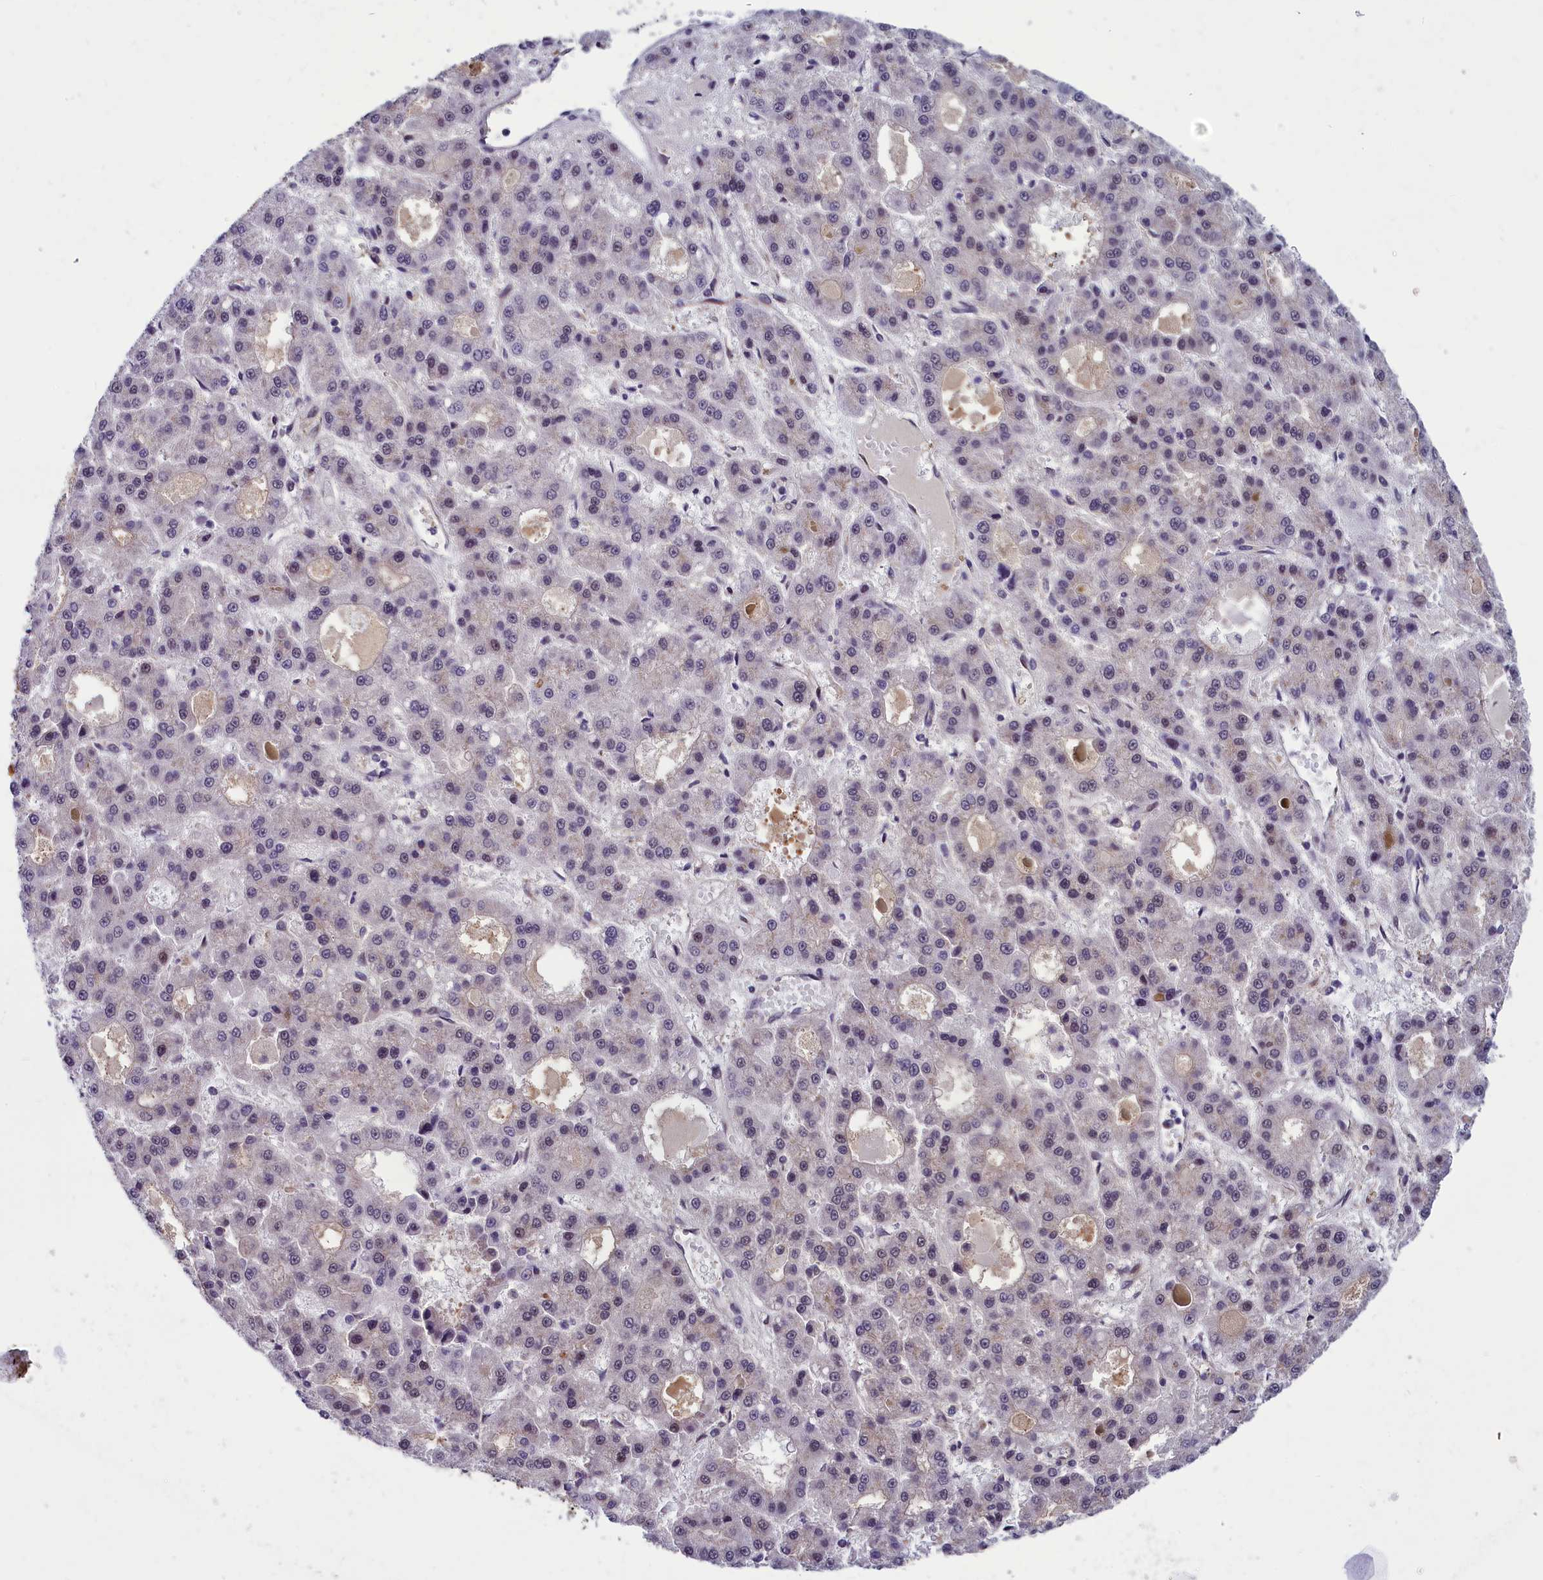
{"staining": {"intensity": "weak", "quantity": "<25%", "location": "nuclear"}, "tissue": "liver cancer", "cell_type": "Tumor cells", "image_type": "cancer", "snomed": [{"axis": "morphology", "description": "Carcinoma, Hepatocellular, NOS"}, {"axis": "topography", "description": "Liver"}], "caption": "The image exhibits no staining of tumor cells in hepatocellular carcinoma (liver).", "gene": "ABCC8", "patient": {"sex": "male", "age": 70}}